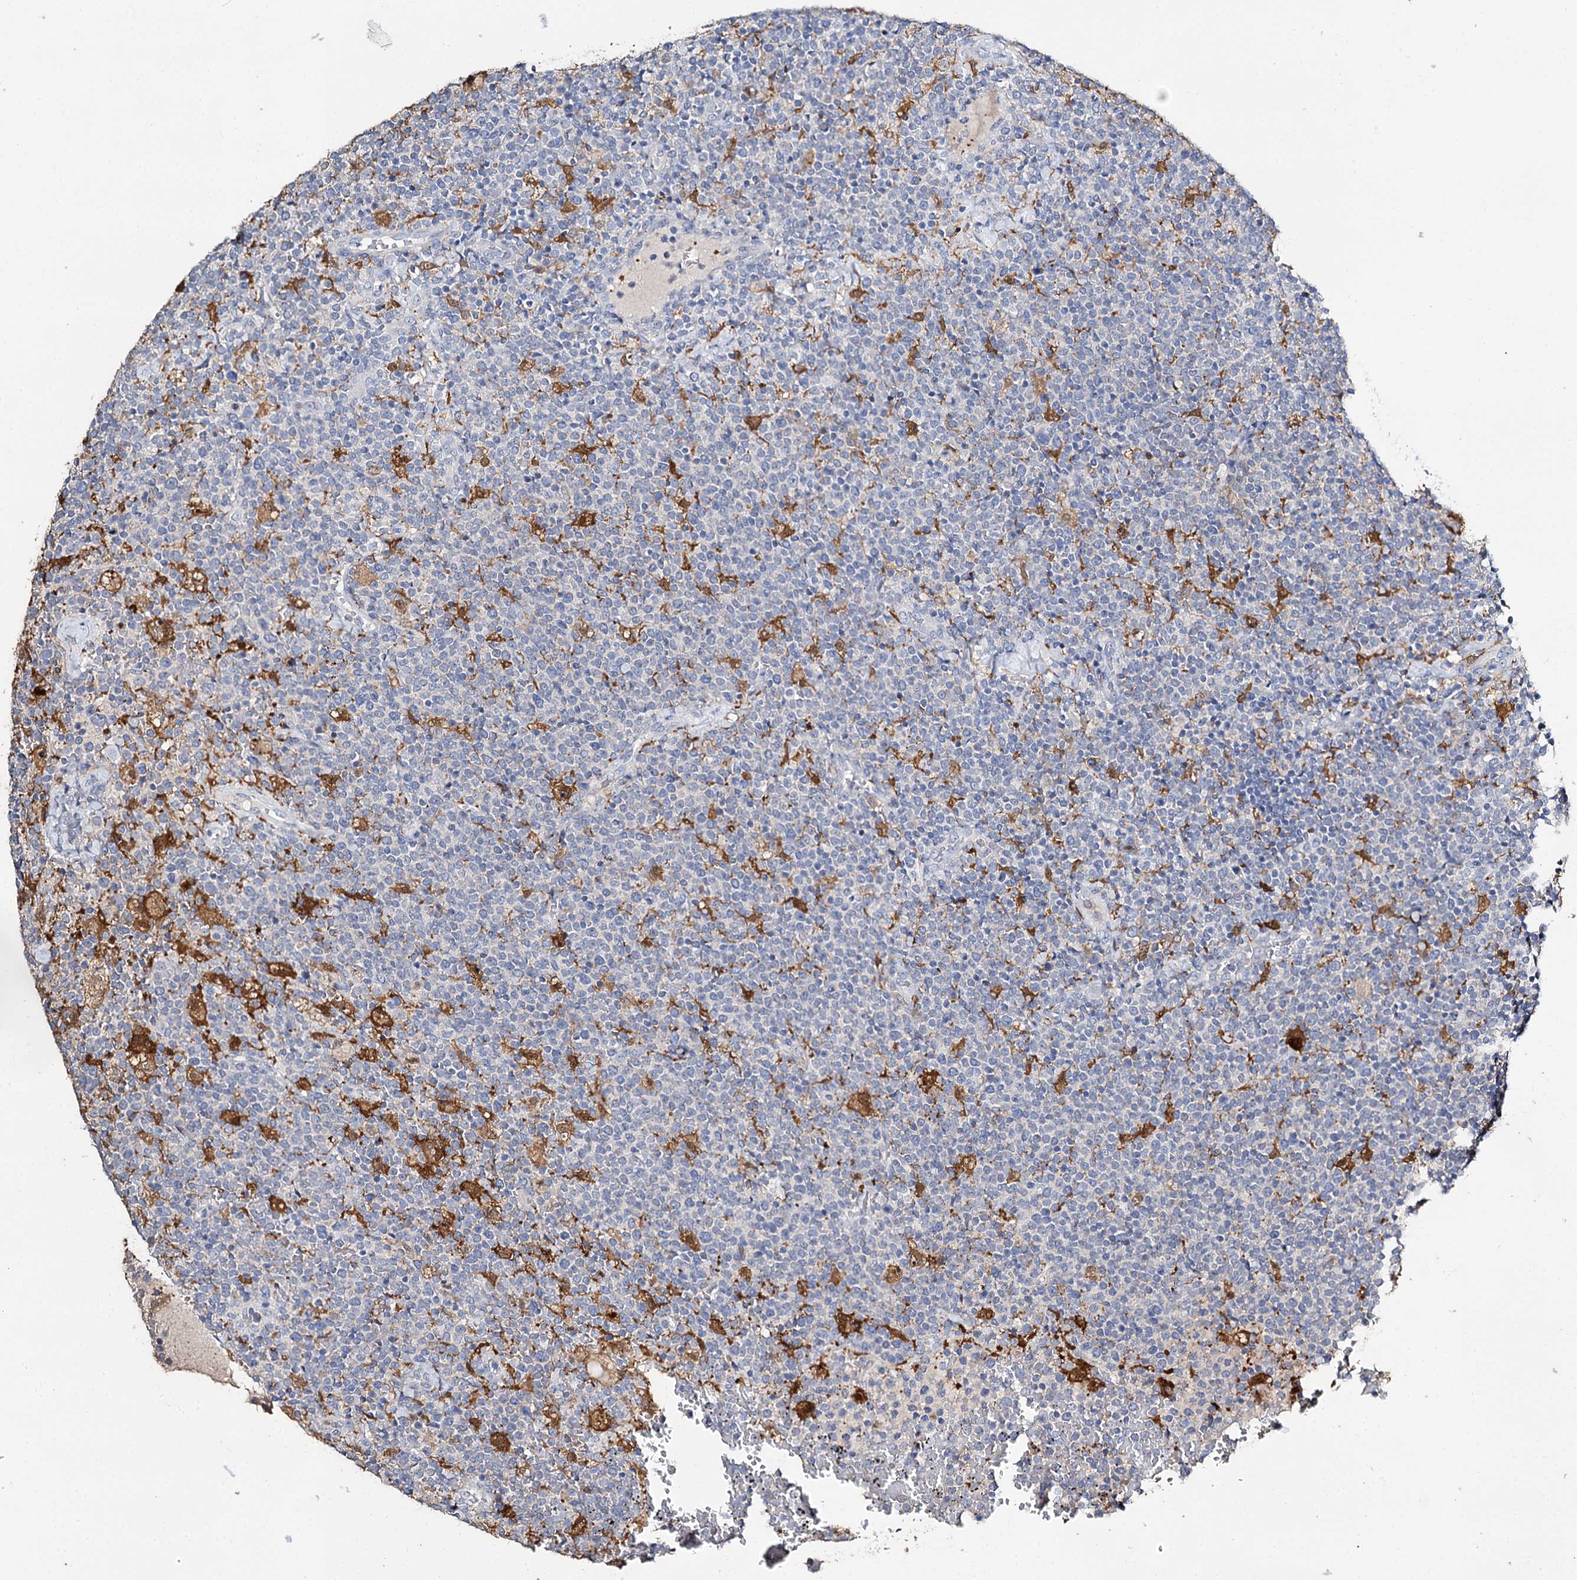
{"staining": {"intensity": "negative", "quantity": "none", "location": "none"}, "tissue": "lymphoma", "cell_type": "Tumor cells", "image_type": "cancer", "snomed": [{"axis": "morphology", "description": "Malignant lymphoma, non-Hodgkin's type, High grade"}, {"axis": "topography", "description": "Lymph node"}], "caption": "Immunohistochemistry image of neoplastic tissue: human lymphoma stained with DAB reveals no significant protein staining in tumor cells.", "gene": "DNAH6", "patient": {"sex": "male", "age": 61}}